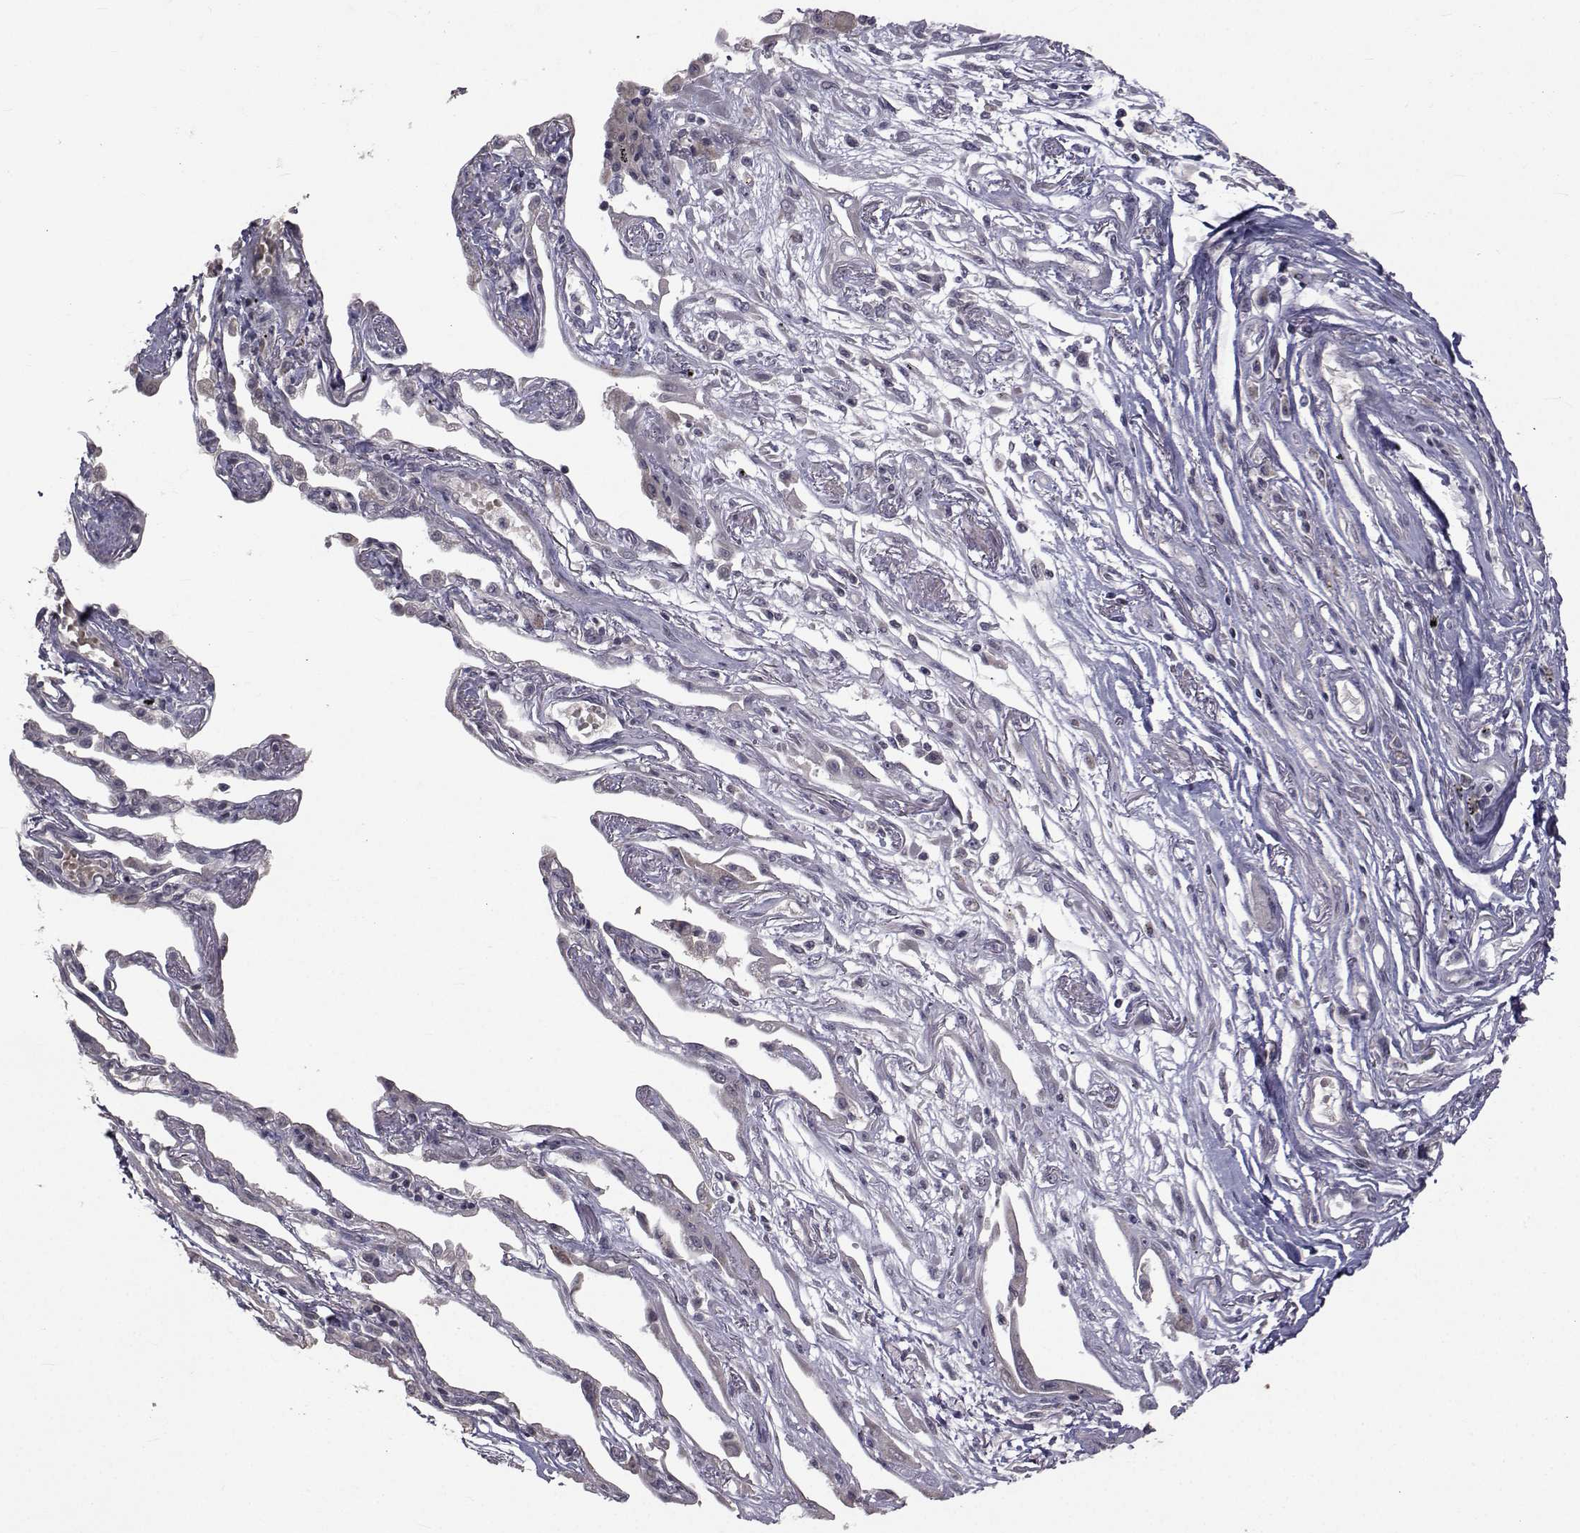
{"staining": {"intensity": "negative", "quantity": "none", "location": "none"}, "tissue": "lung cancer", "cell_type": "Tumor cells", "image_type": "cancer", "snomed": [{"axis": "morphology", "description": "Squamous cell carcinoma, NOS"}, {"axis": "topography", "description": "Lung"}], "caption": "Lung squamous cell carcinoma was stained to show a protein in brown. There is no significant expression in tumor cells.", "gene": "FDXR", "patient": {"sex": "male", "age": 73}}